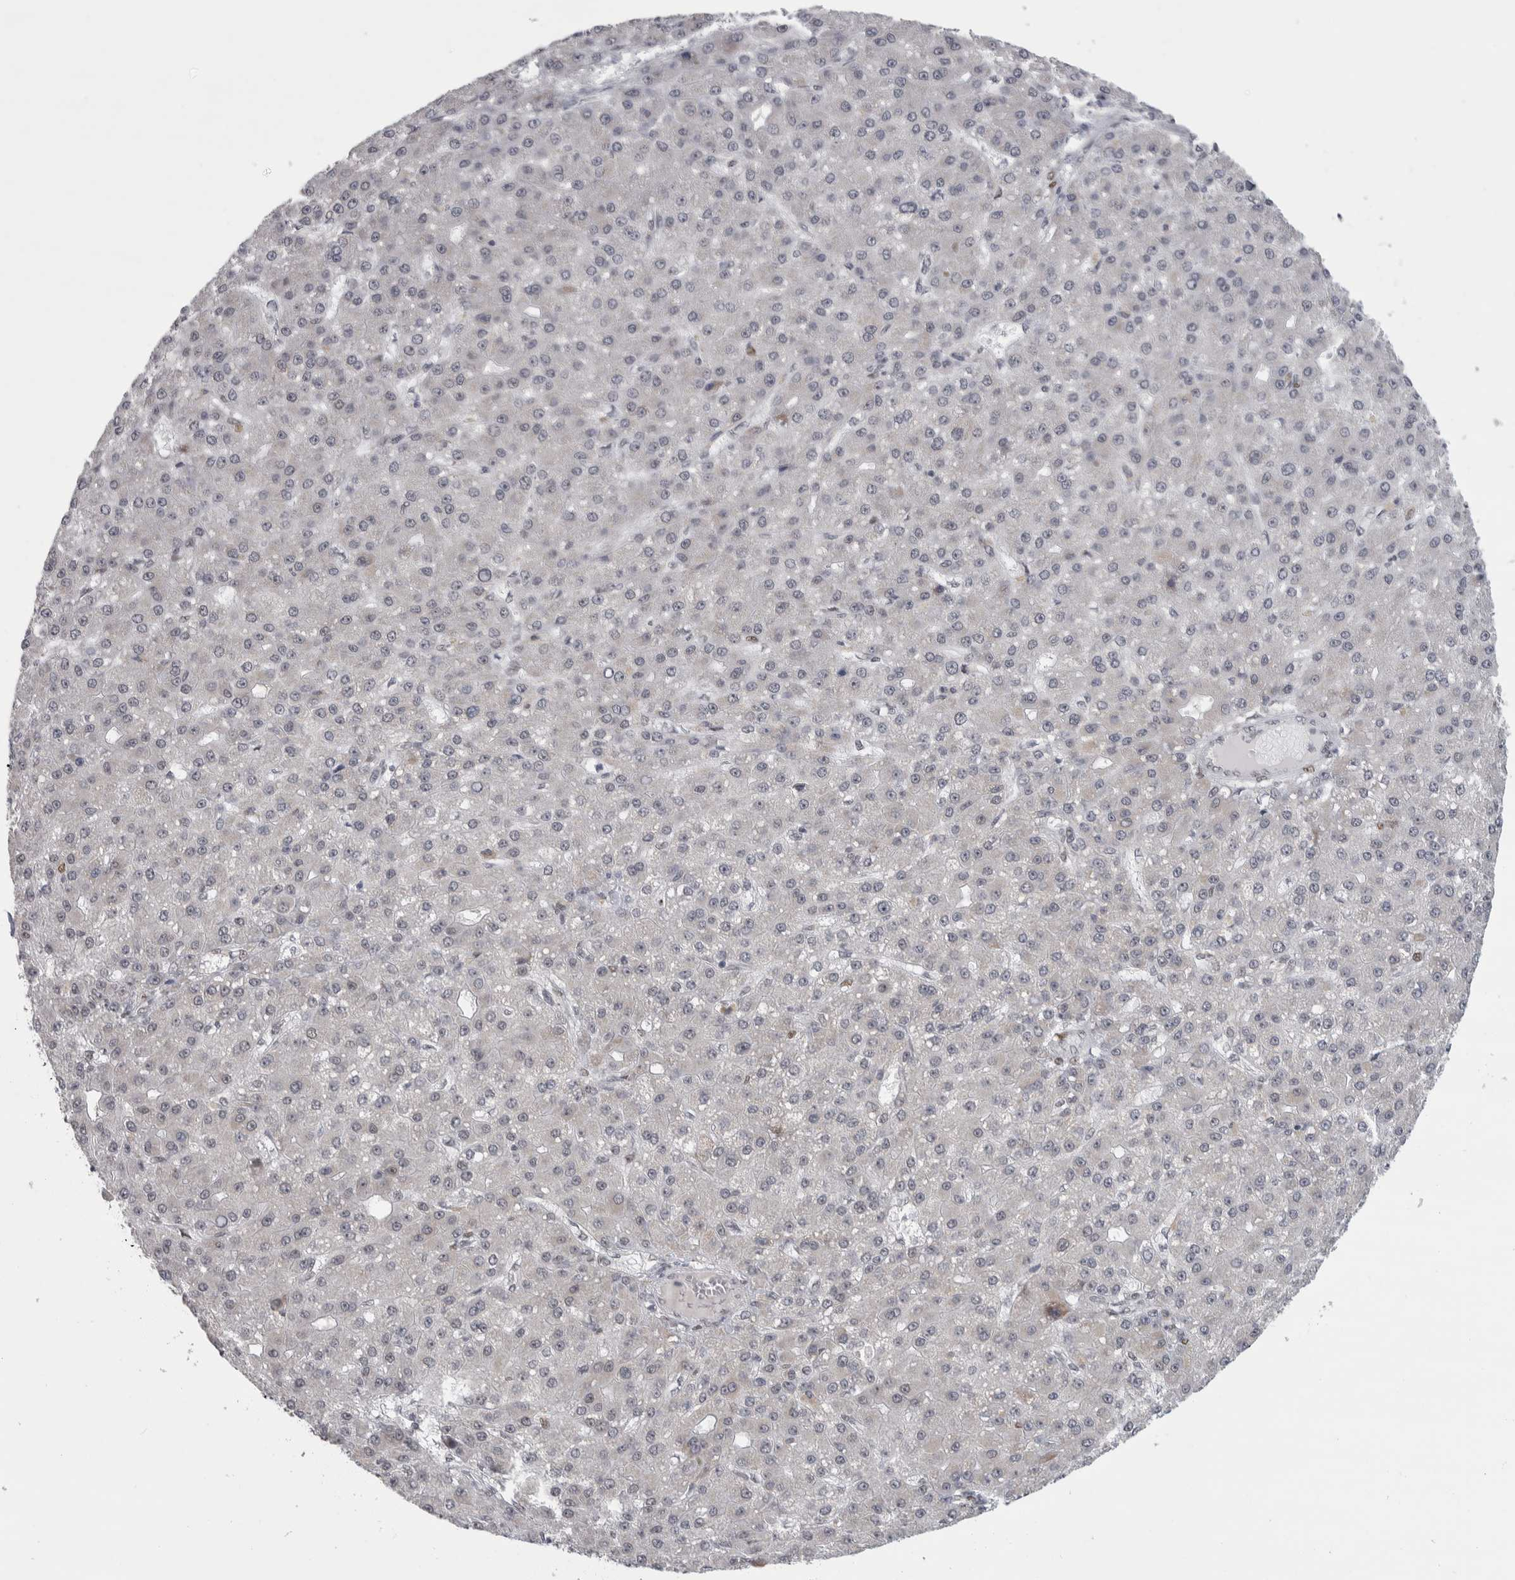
{"staining": {"intensity": "negative", "quantity": "none", "location": "none"}, "tissue": "liver cancer", "cell_type": "Tumor cells", "image_type": "cancer", "snomed": [{"axis": "morphology", "description": "Carcinoma, Hepatocellular, NOS"}, {"axis": "topography", "description": "Liver"}], "caption": "The histopathology image exhibits no staining of tumor cells in liver cancer (hepatocellular carcinoma).", "gene": "HEXIM2", "patient": {"sex": "male", "age": 67}}